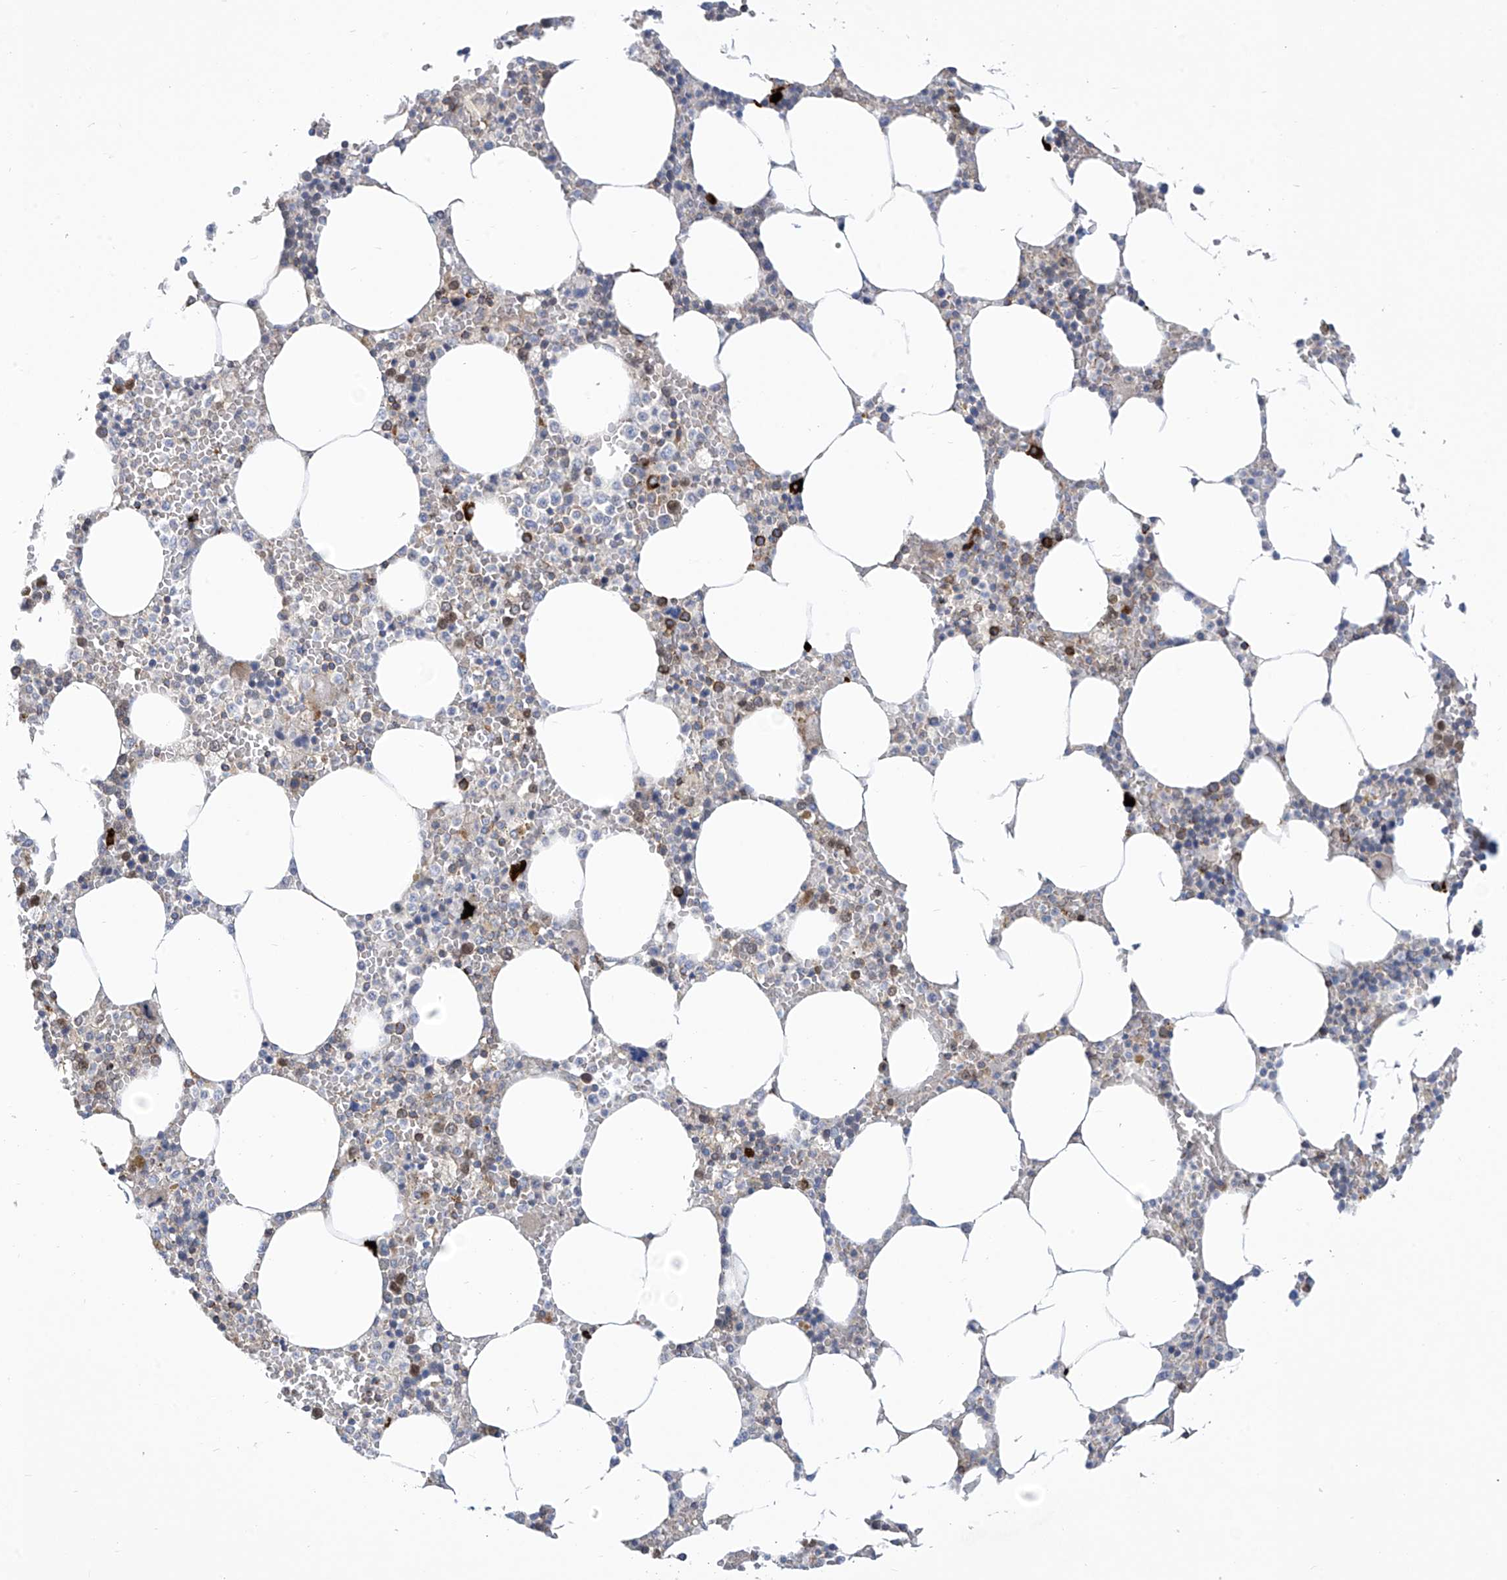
{"staining": {"intensity": "moderate", "quantity": "<25%", "location": "cytoplasmic/membranous"}, "tissue": "bone marrow", "cell_type": "Hematopoietic cells", "image_type": "normal", "snomed": [{"axis": "morphology", "description": "Normal tissue, NOS"}, {"axis": "topography", "description": "Bone marrow"}], "caption": "Immunohistochemistry (IHC) (DAB (3,3'-diaminobenzidine)) staining of normal bone marrow shows moderate cytoplasmic/membranous protein expression in about <25% of hematopoietic cells.", "gene": "IBA57", "patient": {"sex": "male", "age": 70}}